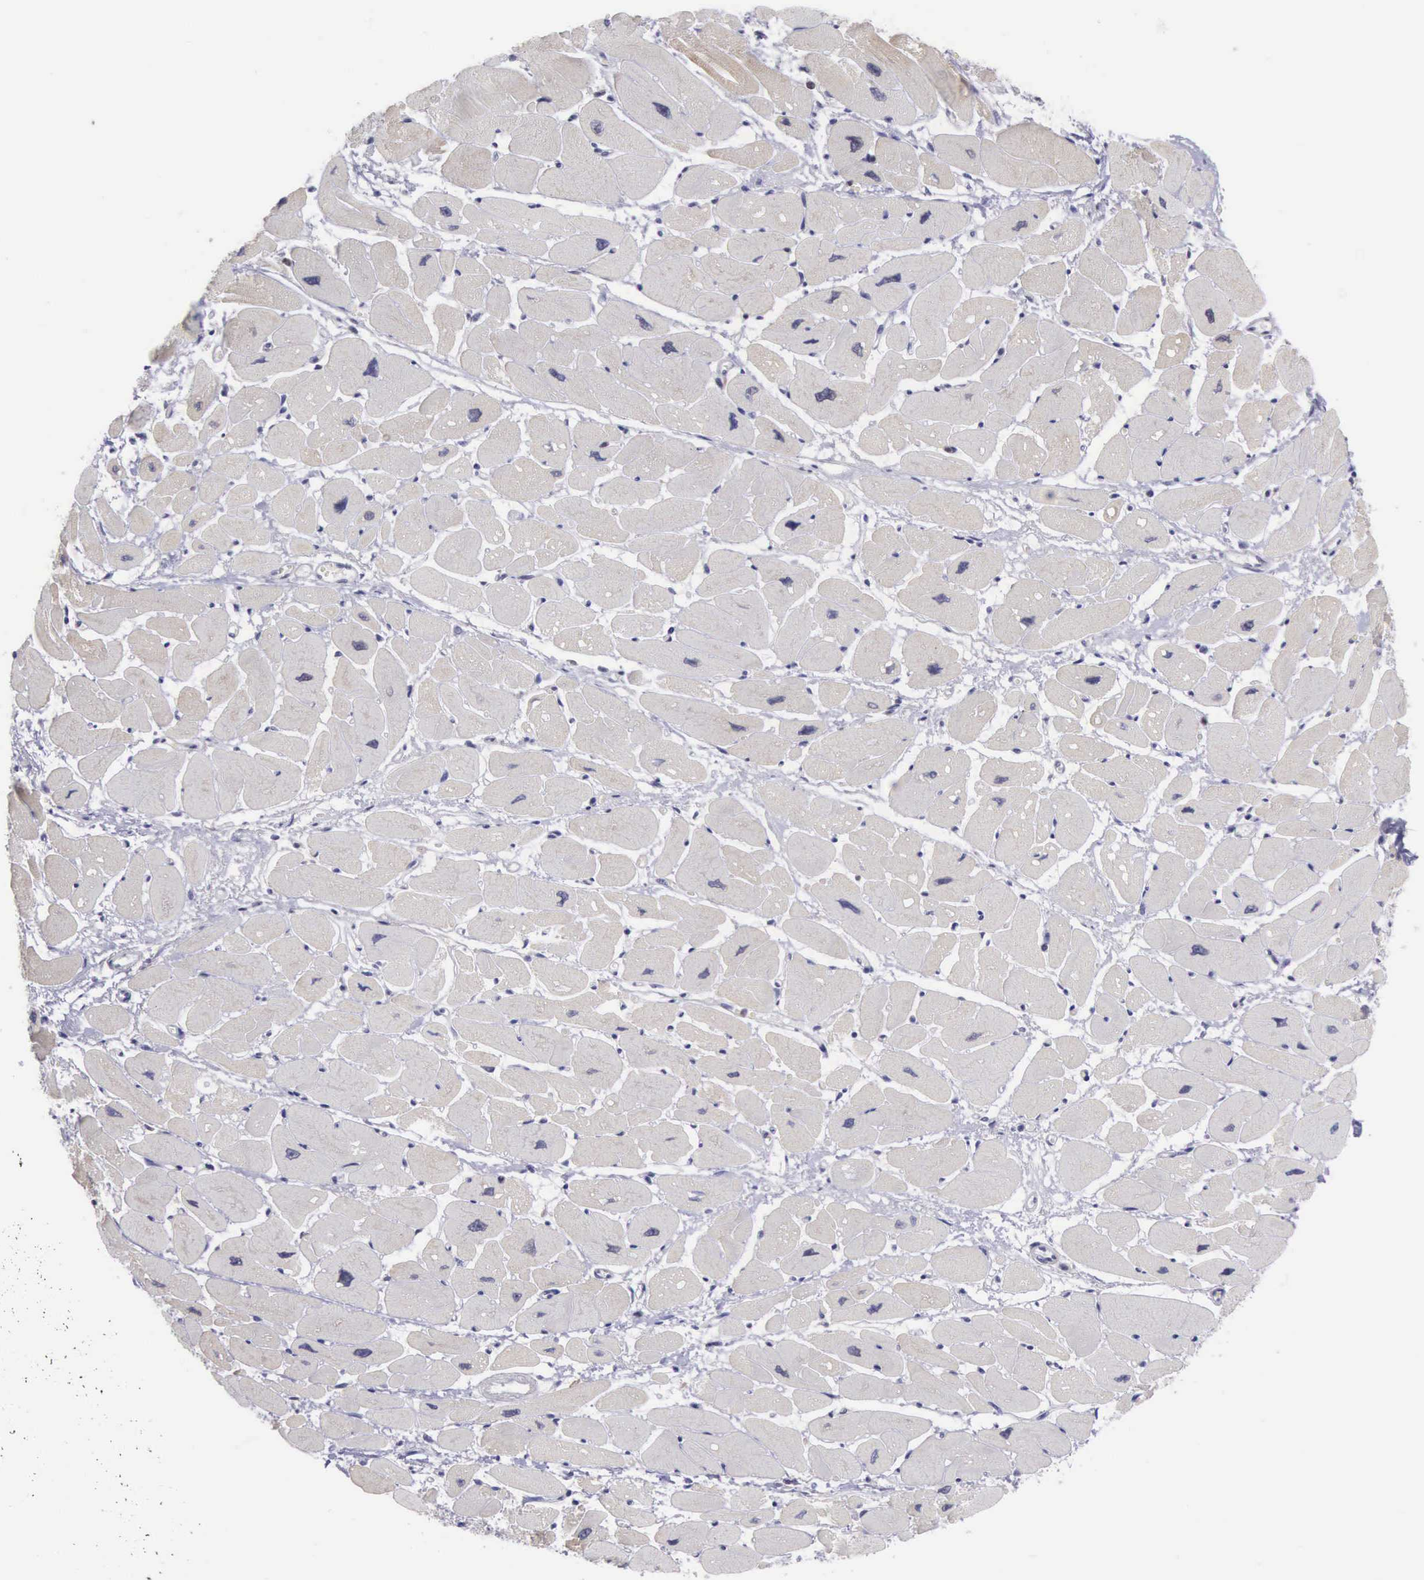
{"staining": {"intensity": "weak", "quantity": "<25%", "location": "nuclear"}, "tissue": "heart muscle", "cell_type": "Cardiomyocytes", "image_type": "normal", "snomed": [{"axis": "morphology", "description": "Normal tissue, NOS"}, {"axis": "topography", "description": "Heart"}], "caption": "IHC image of unremarkable heart muscle: heart muscle stained with DAB (3,3'-diaminobenzidine) displays no significant protein positivity in cardiomyocytes.", "gene": "VRK1", "patient": {"sex": "female", "age": 54}}